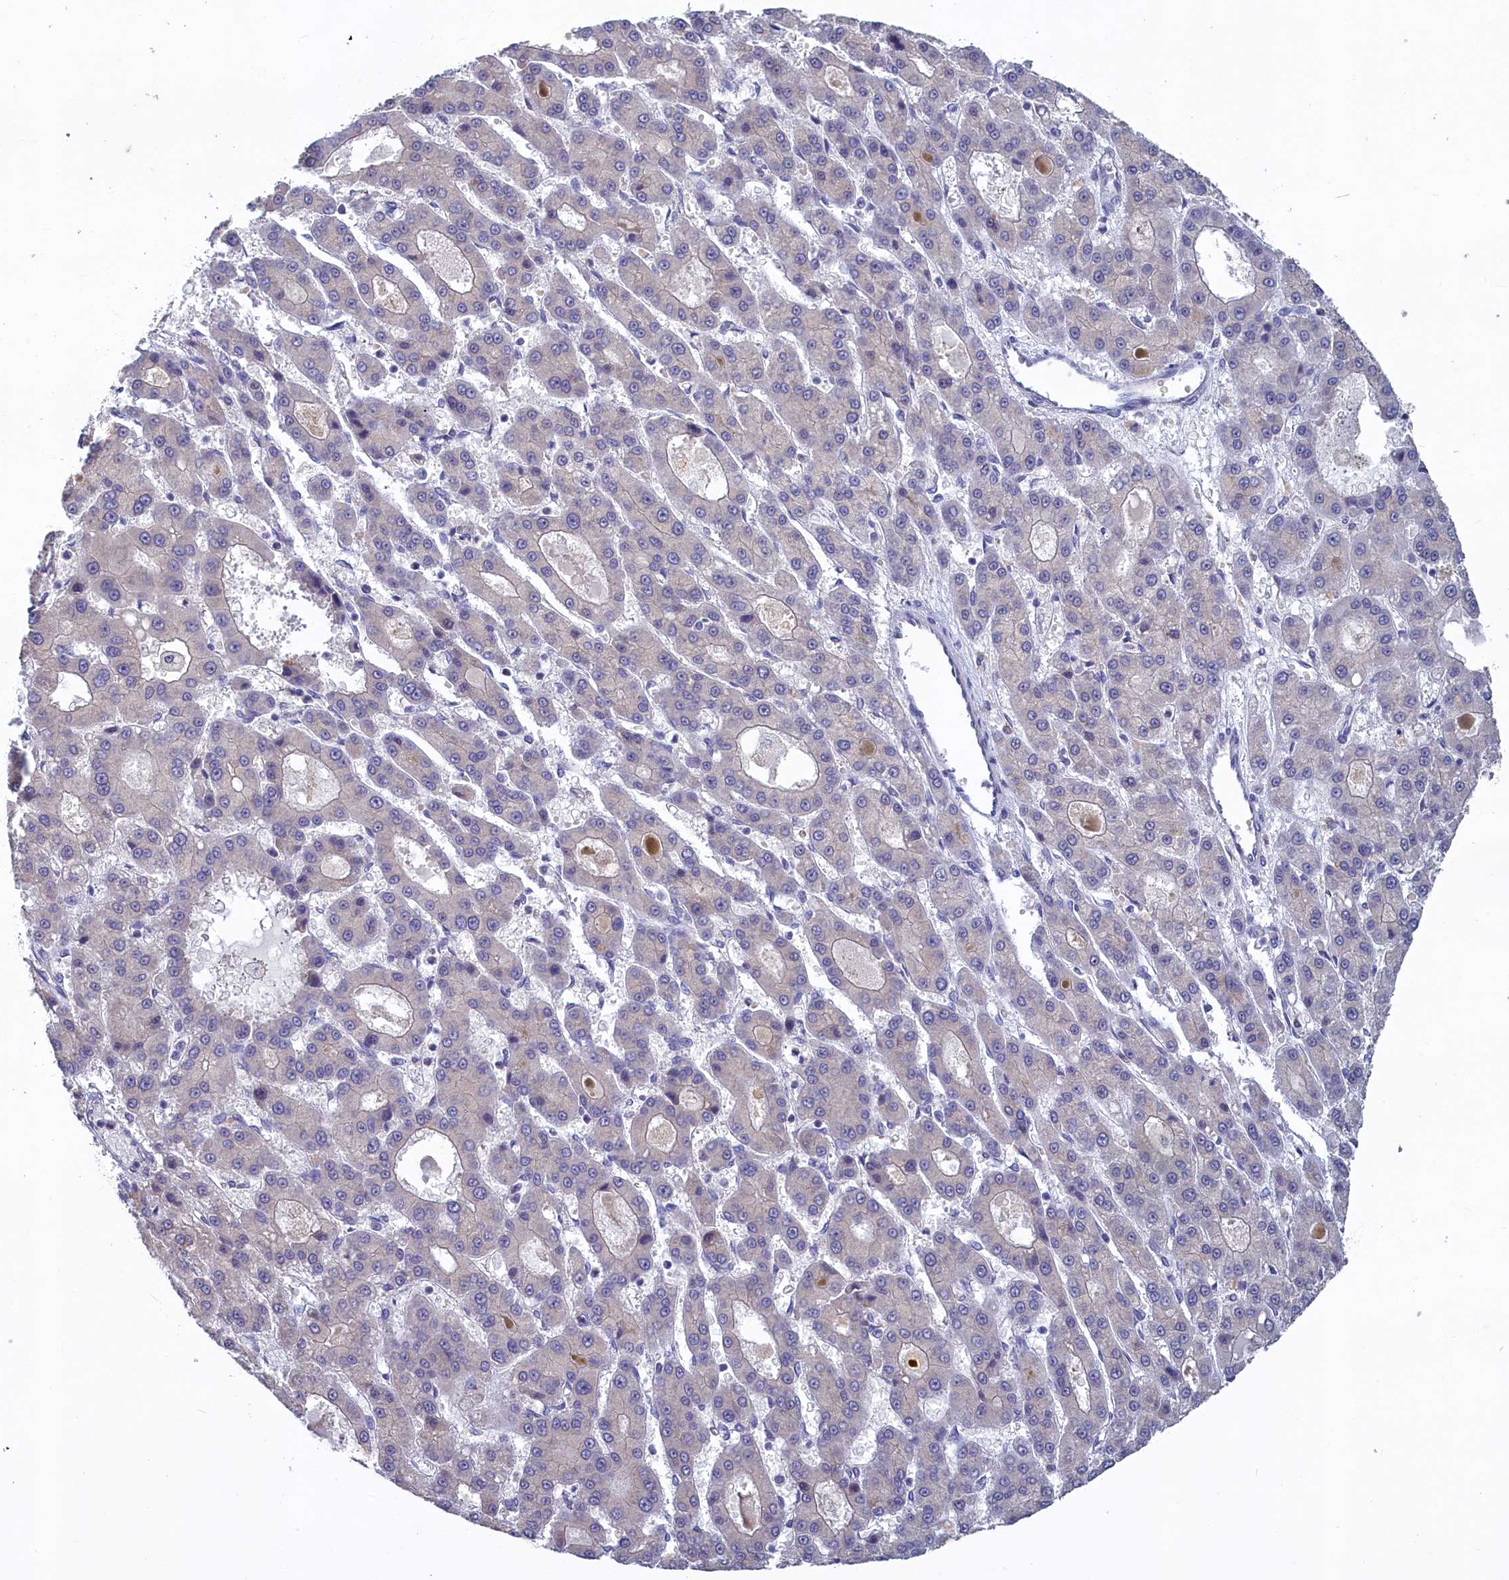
{"staining": {"intensity": "negative", "quantity": "none", "location": "none"}, "tissue": "liver cancer", "cell_type": "Tumor cells", "image_type": "cancer", "snomed": [{"axis": "morphology", "description": "Carcinoma, Hepatocellular, NOS"}, {"axis": "topography", "description": "Liver"}], "caption": "DAB immunohistochemical staining of human liver hepatocellular carcinoma displays no significant expression in tumor cells. (DAB immunohistochemistry with hematoxylin counter stain).", "gene": "UCHL3", "patient": {"sex": "male", "age": 70}}